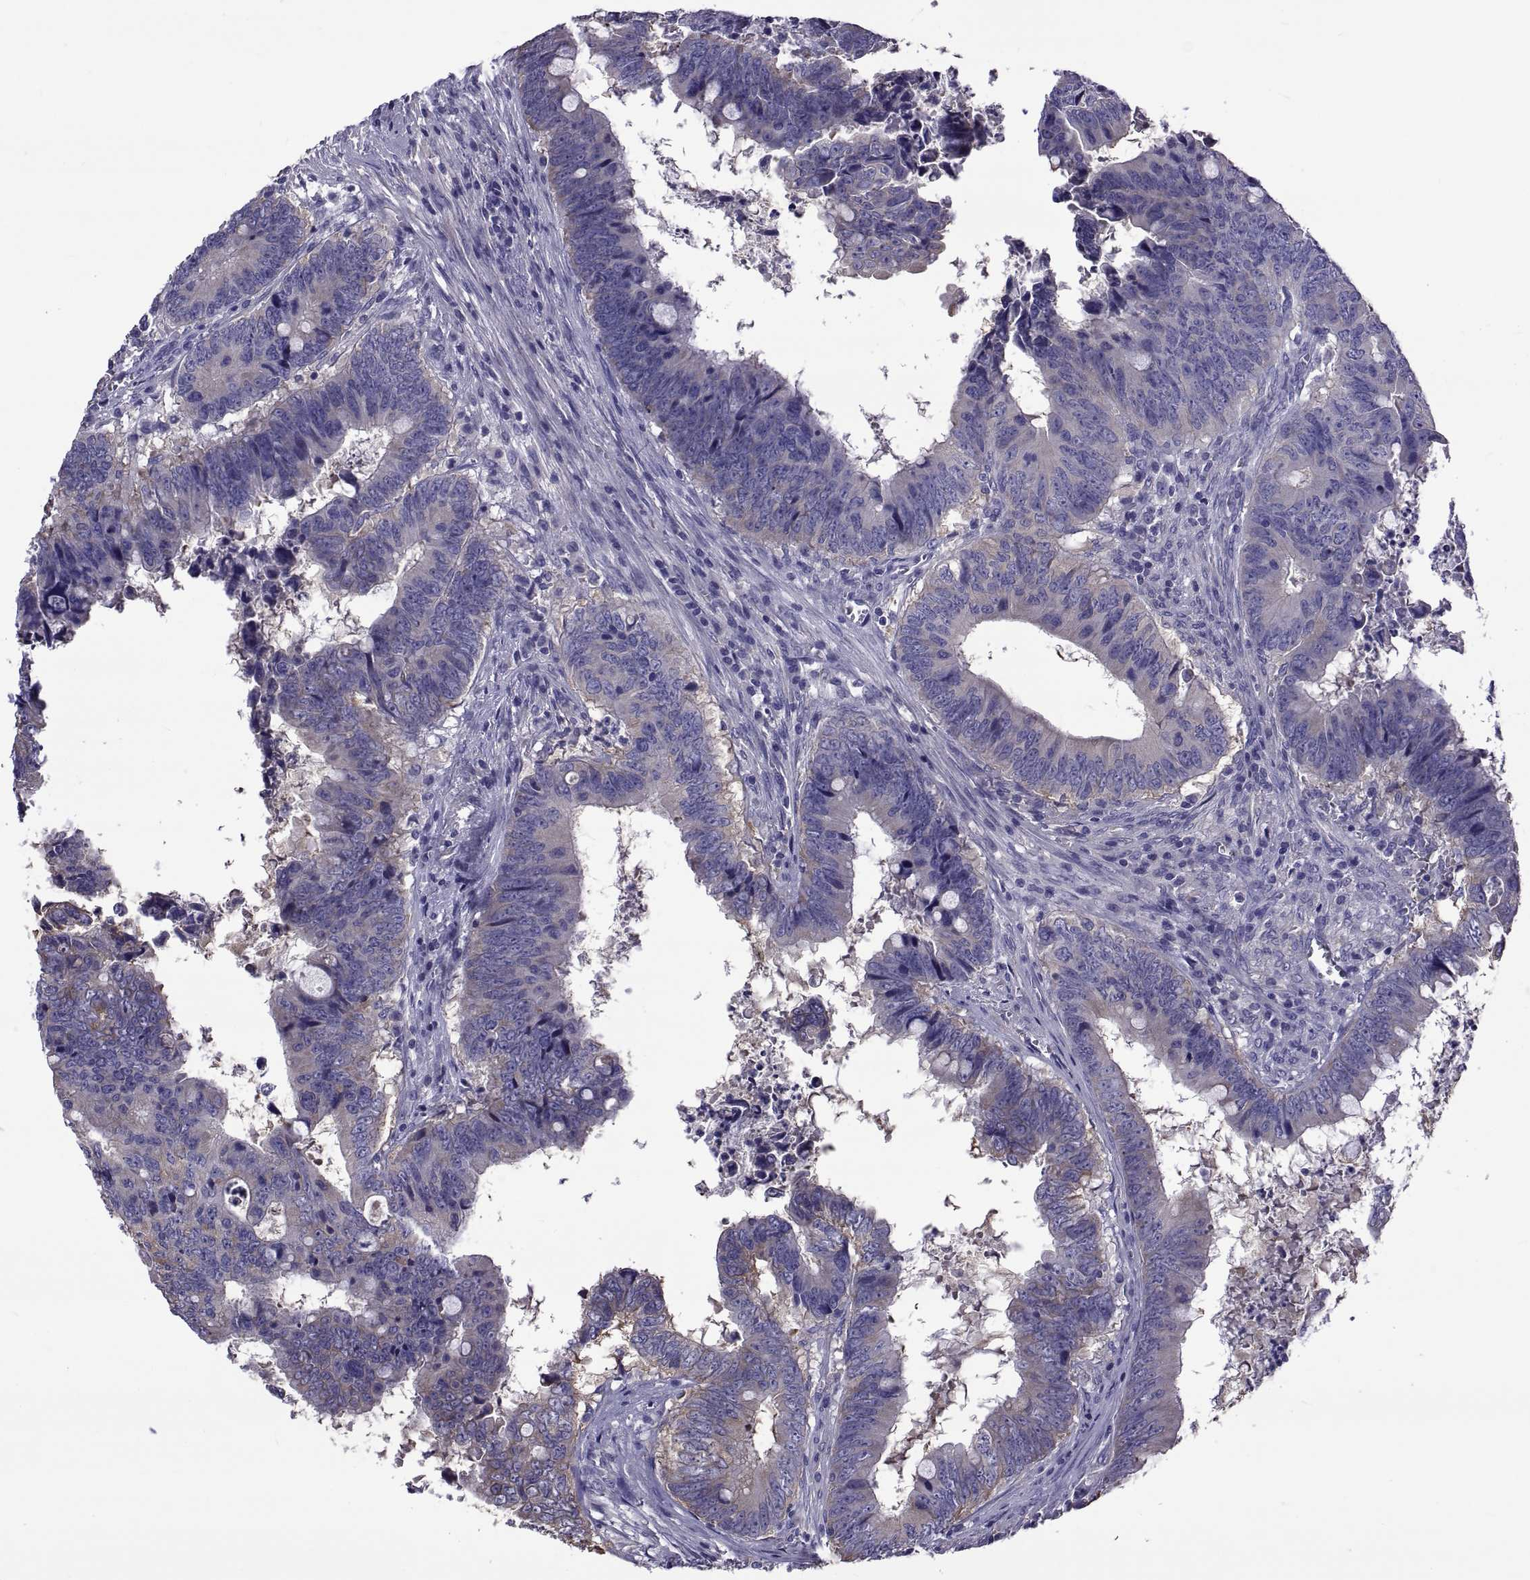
{"staining": {"intensity": "negative", "quantity": "none", "location": "none"}, "tissue": "colorectal cancer", "cell_type": "Tumor cells", "image_type": "cancer", "snomed": [{"axis": "morphology", "description": "Adenocarcinoma, NOS"}, {"axis": "topography", "description": "Colon"}], "caption": "Colorectal cancer (adenocarcinoma) was stained to show a protein in brown. There is no significant positivity in tumor cells. (DAB immunohistochemistry (IHC) visualized using brightfield microscopy, high magnification).", "gene": "TMC3", "patient": {"sex": "female", "age": 82}}